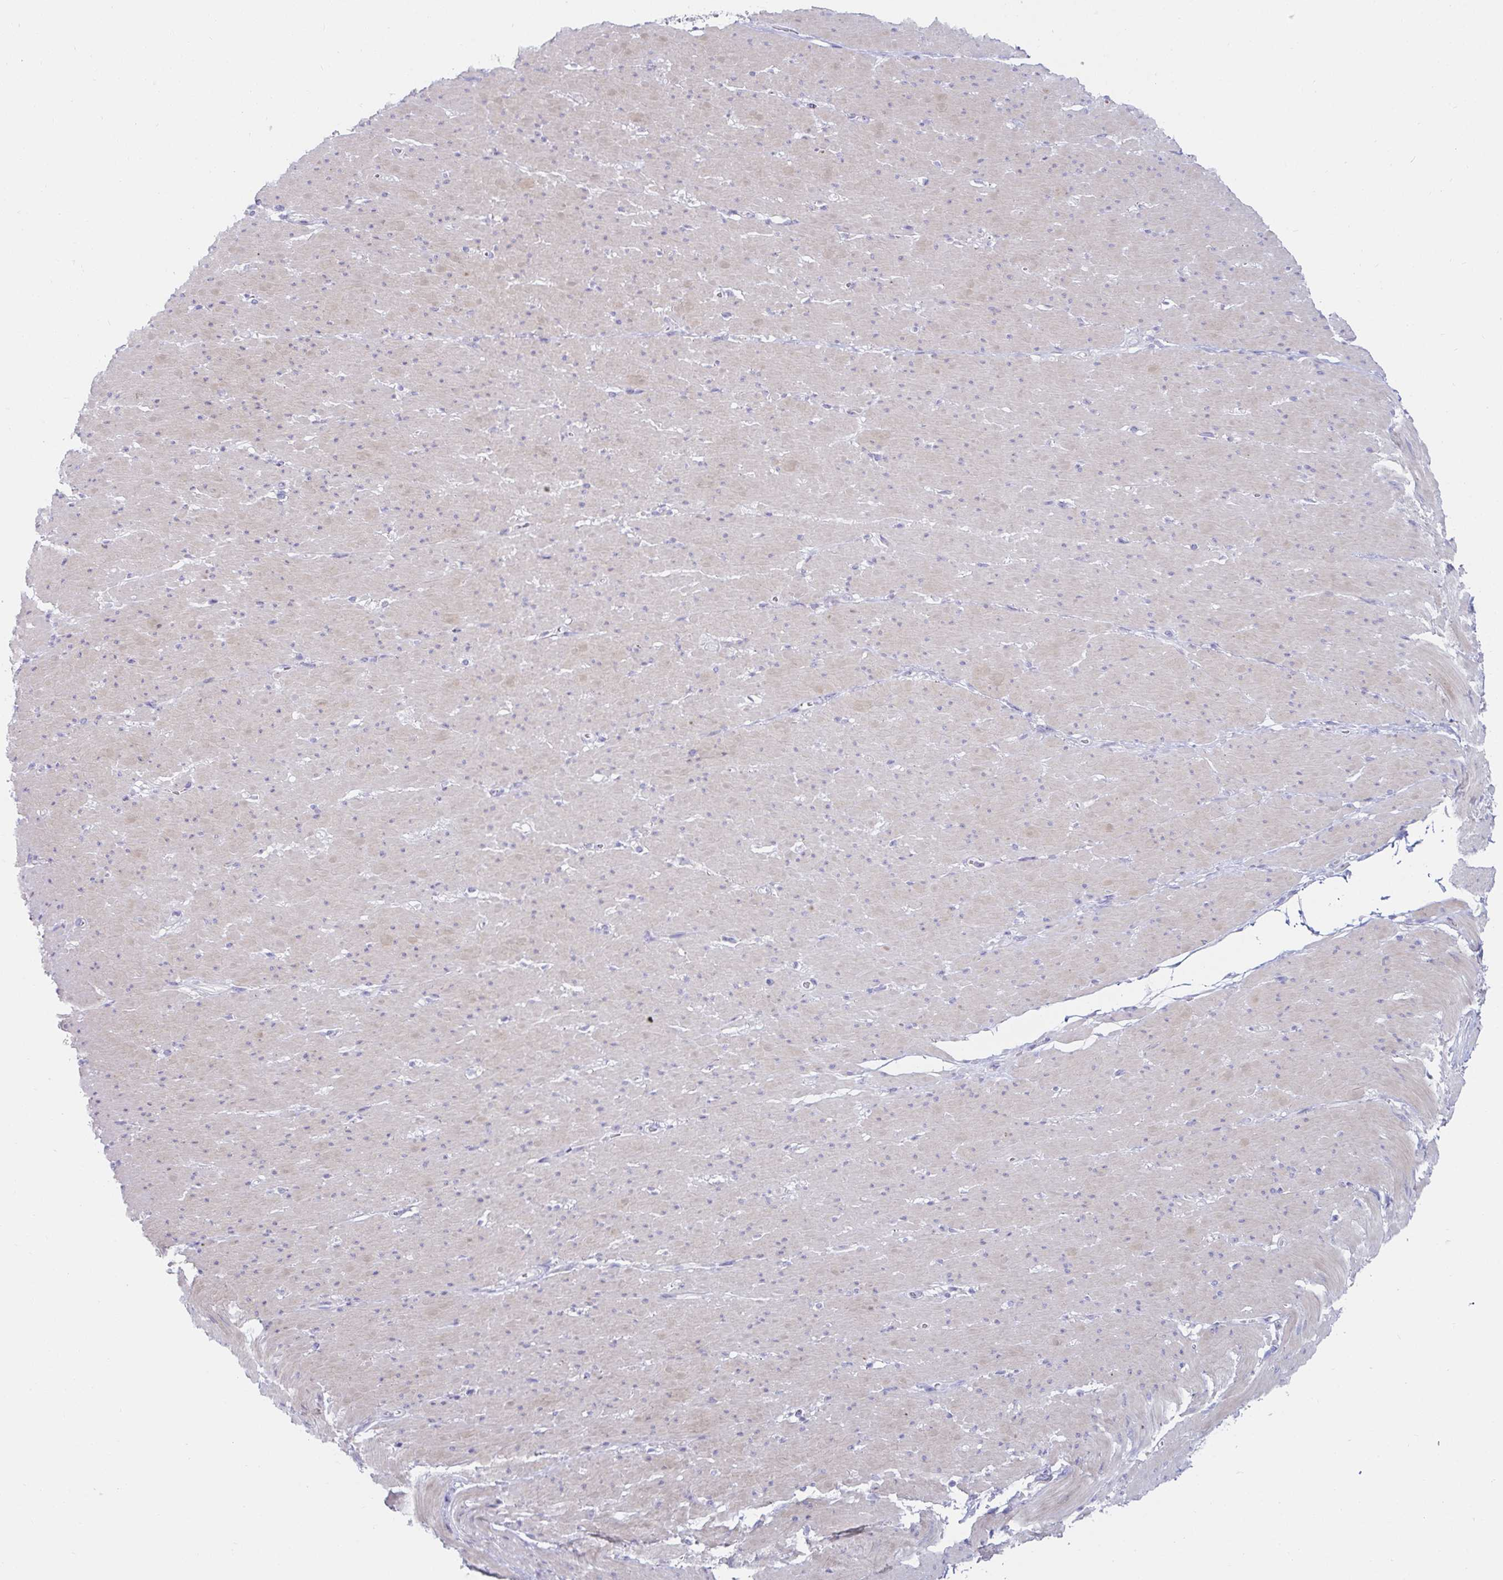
{"staining": {"intensity": "weak", "quantity": "<25%", "location": "cytoplasmic/membranous"}, "tissue": "smooth muscle", "cell_type": "Smooth muscle cells", "image_type": "normal", "snomed": [{"axis": "morphology", "description": "Normal tissue, NOS"}, {"axis": "topography", "description": "Smooth muscle"}, {"axis": "topography", "description": "Rectum"}], "caption": "This is a micrograph of IHC staining of unremarkable smooth muscle, which shows no staining in smooth muscle cells. Brightfield microscopy of IHC stained with DAB (3,3'-diaminobenzidine) (brown) and hematoxylin (blue), captured at high magnification.", "gene": "C4orf17", "patient": {"sex": "male", "age": 53}}